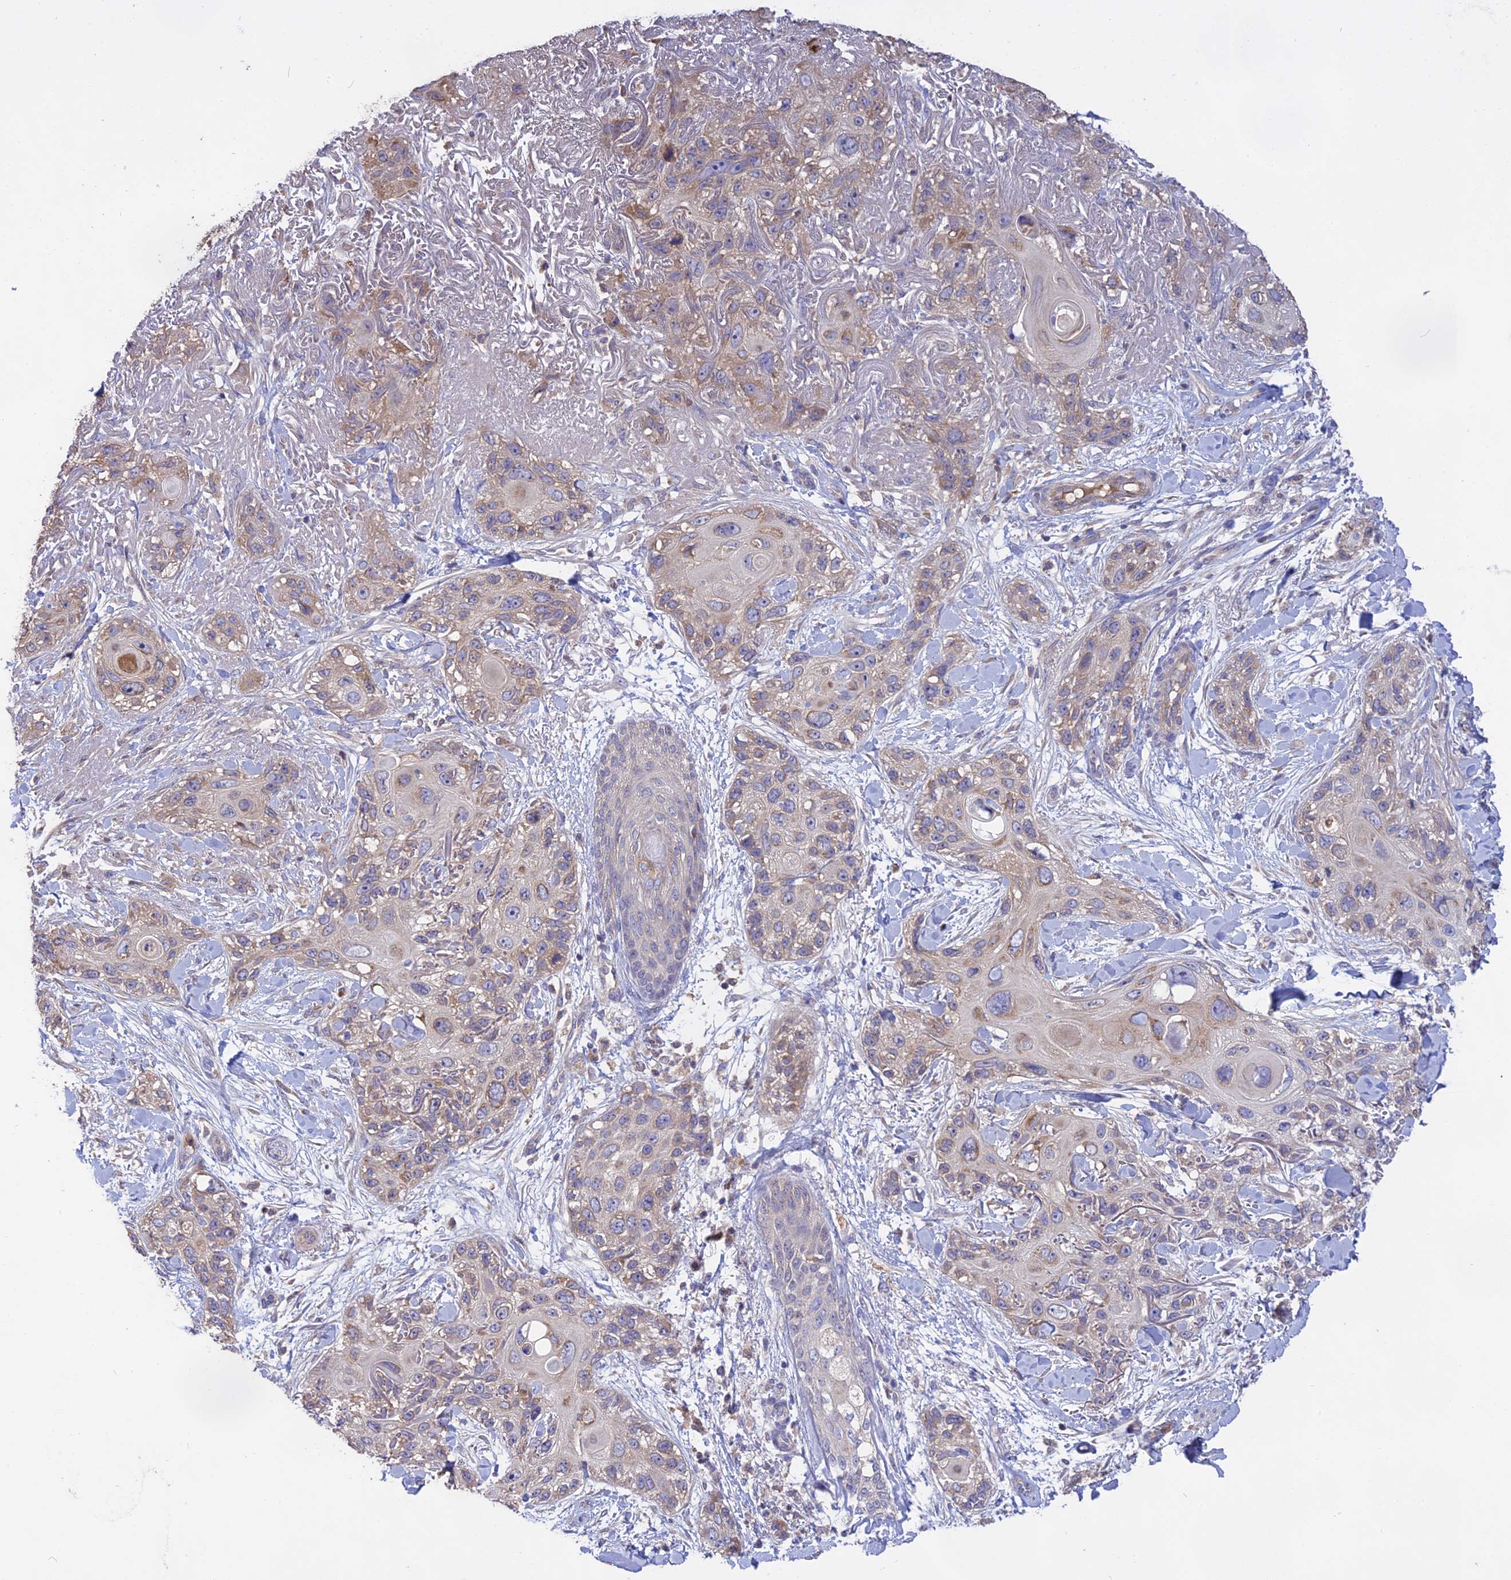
{"staining": {"intensity": "weak", "quantity": "25%-75%", "location": "cytoplasmic/membranous"}, "tissue": "skin cancer", "cell_type": "Tumor cells", "image_type": "cancer", "snomed": [{"axis": "morphology", "description": "Normal tissue, NOS"}, {"axis": "morphology", "description": "Squamous cell carcinoma, NOS"}, {"axis": "topography", "description": "Skin"}], "caption": "Squamous cell carcinoma (skin) stained with IHC shows weak cytoplasmic/membranous positivity in about 25%-75% of tumor cells.", "gene": "NUDT8", "patient": {"sex": "male", "age": 72}}